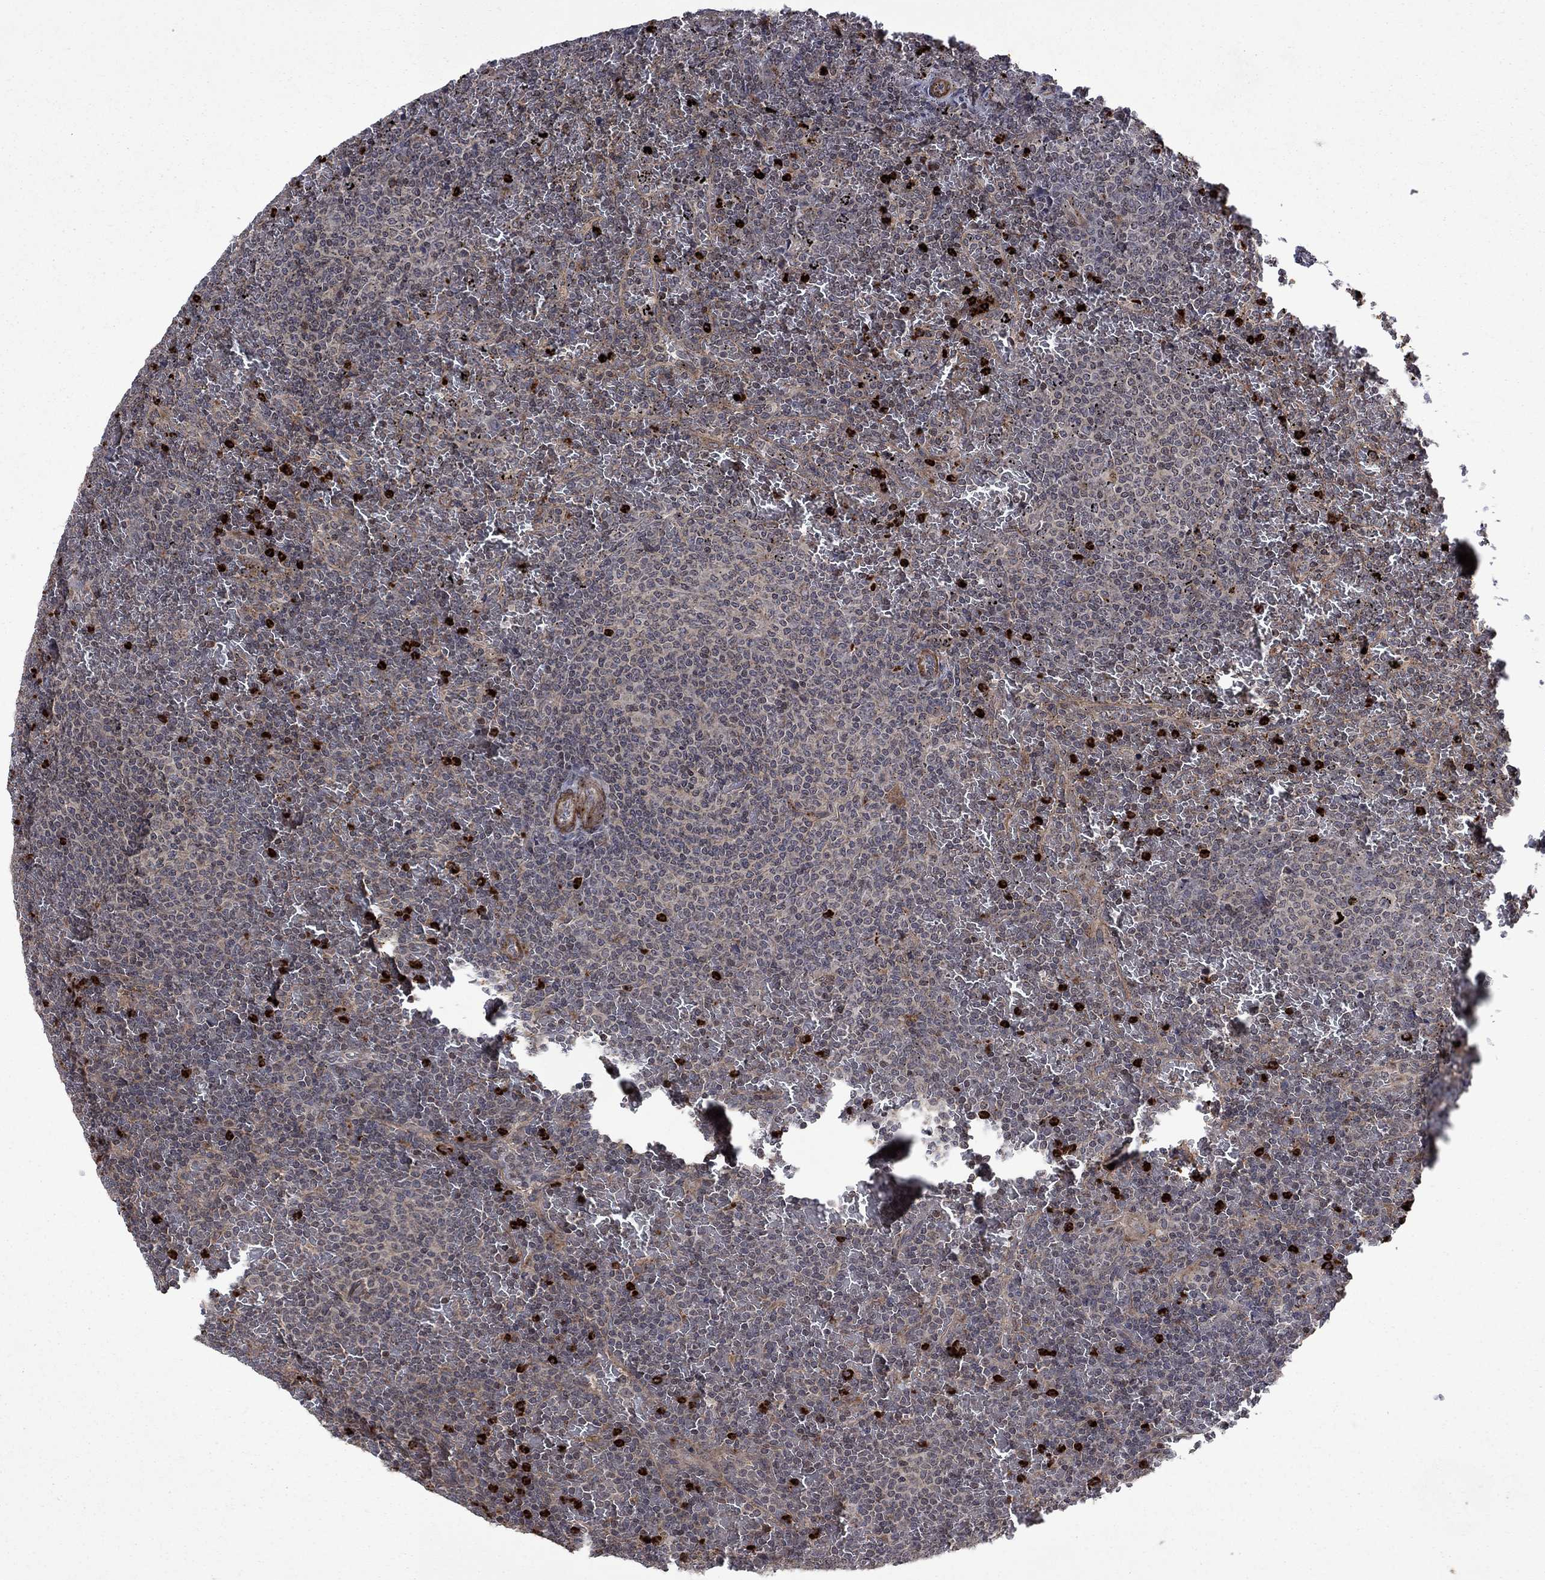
{"staining": {"intensity": "negative", "quantity": "none", "location": "none"}, "tissue": "lymphoma", "cell_type": "Tumor cells", "image_type": "cancer", "snomed": [{"axis": "morphology", "description": "Malignant lymphoma, non-Hodgkin's type, Low grade"}, {"axis": "topography", "description": "Spleen"}], "caption": "The histopathology image displays no significant staining in tumor cells of malignant lymphoma, non-Hodgkin's type (low-grade).", "gene": "TMEM33", "patient": {"sex": "female", "age": 77}}